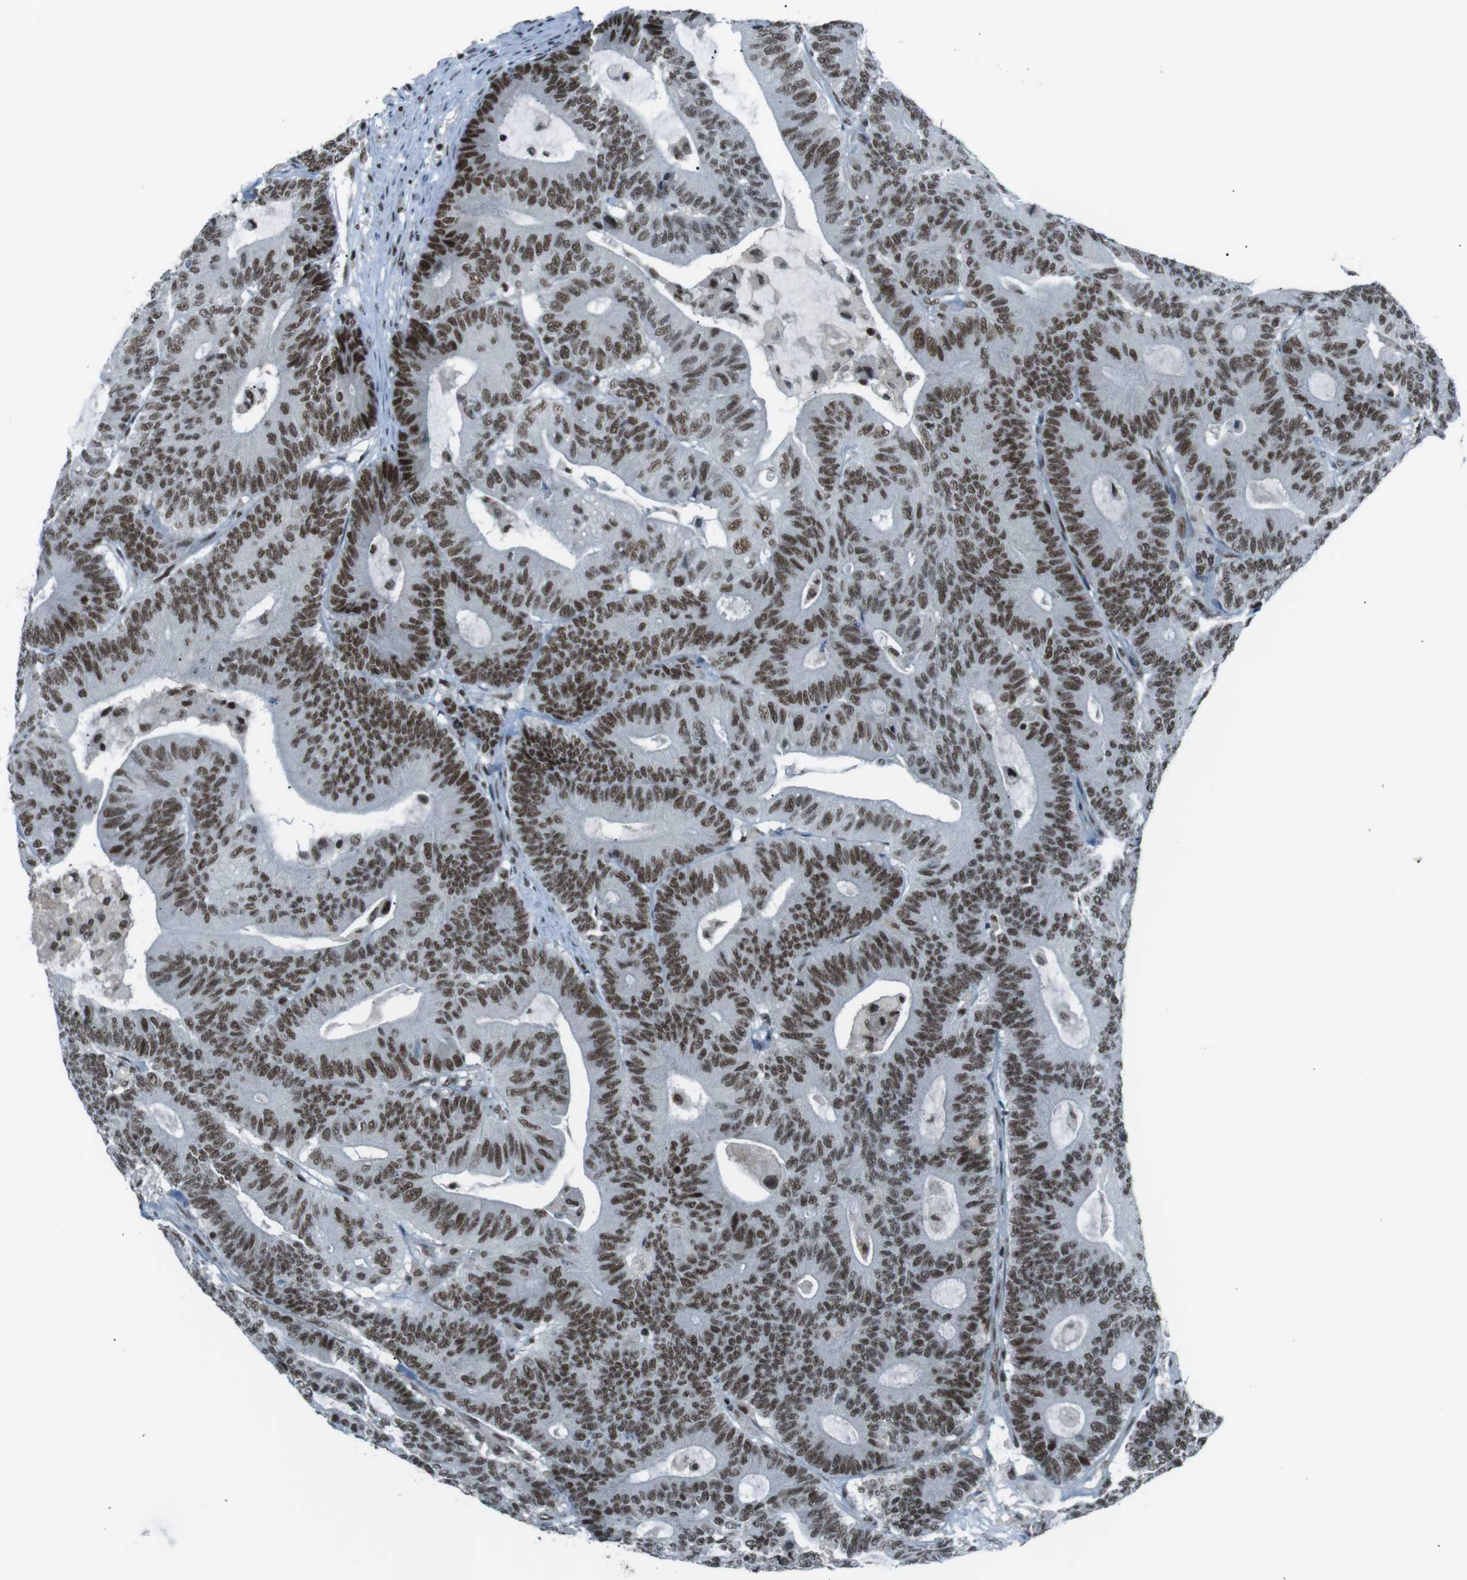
{"staining": {"intensity": "strong", "quantity": ">75%", "location": "nuclear"}, "tissue": "colorectal cancer", "cell_type": "Tumor cells", "image_type": "cancer", "snomed": [{"axis": "morphology", "description": "Adenocarcinoma, NOS"}, {"axis": "topography", "description": "Colon"}], "caption": "This image shows IHC staining of human adenocarcinoma (colorectal), with high strong nuclear staining in approximately >75% of tumor cells.", "gene": "TAF1", "patient": {"sex": "female", "age": 84}}